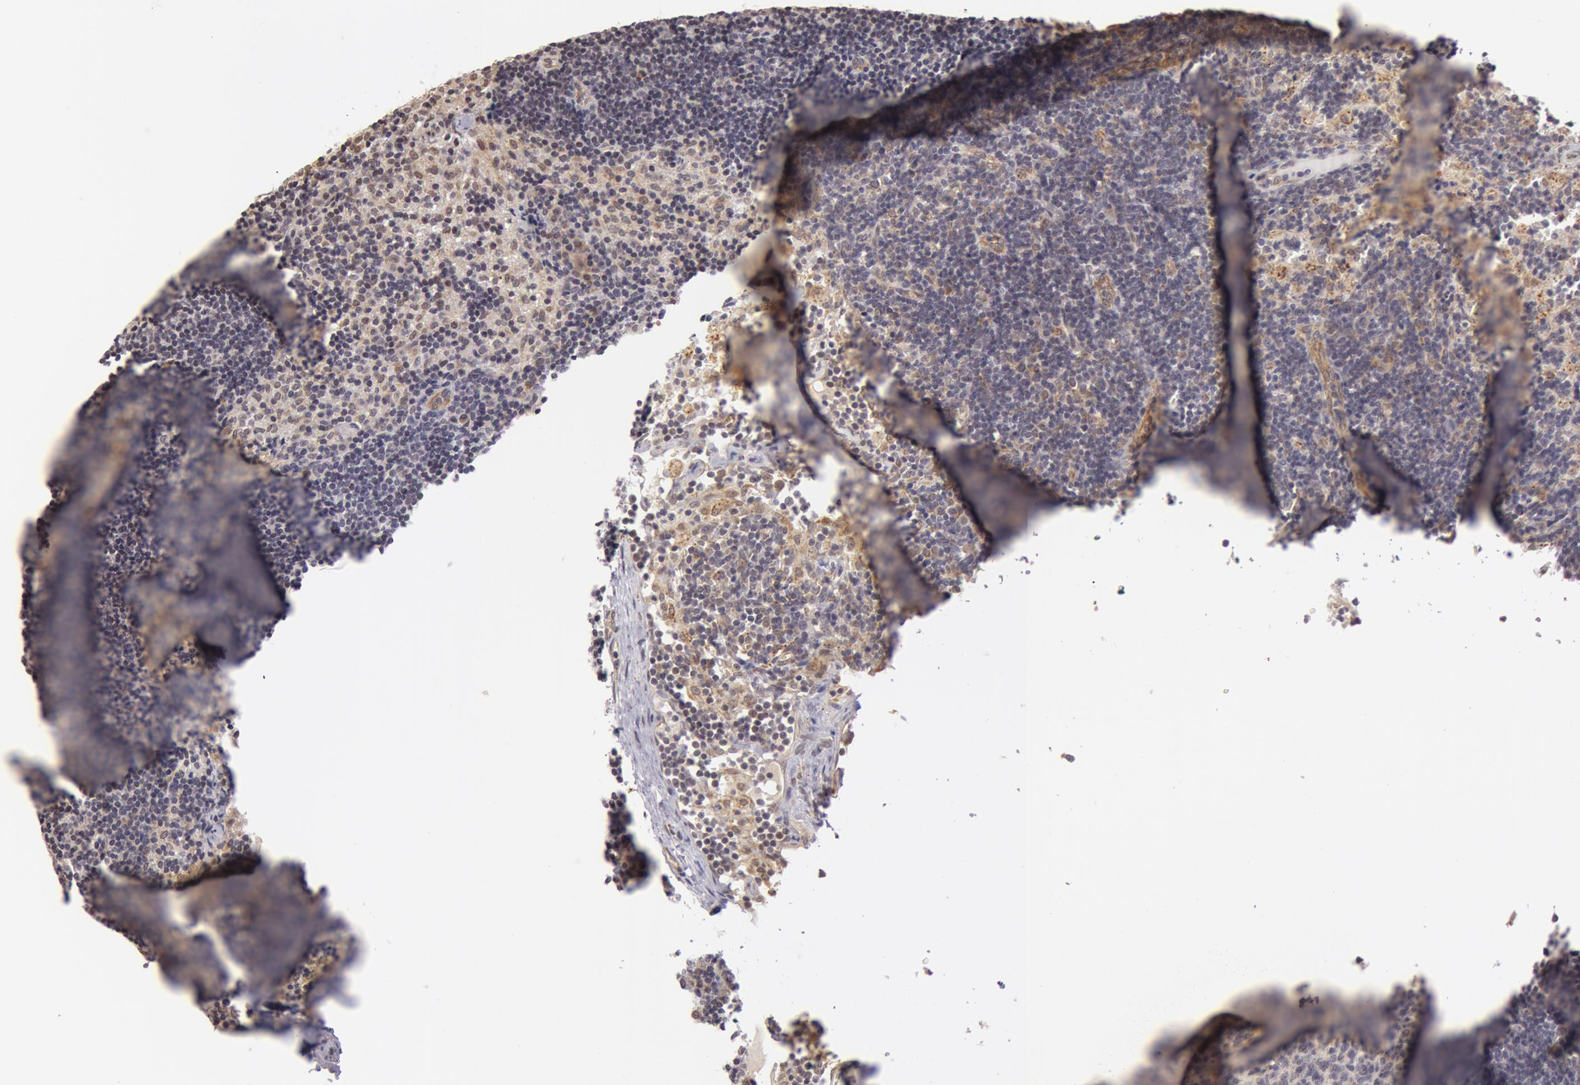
{"staining": {"intensity": "negative", "quantity": "none", "location": "none"}, "tissue": "lymph node", "cell_type": "Germinal center cells", "image_type": "normal", "snomed": [{"axis": "morphology", "description": "Normal tissue, NOS"}, {"axis": "morphology", "description": "Inflammation, NOS"}, {"axis": "topography", "description": "Lymph node"}, {"axis": "topography", "description": "Salivary gland"}], "caption": "IHC of unremarkable lymph node exhibits no positivity in germinal center cells.", "gene": "SYTL4", "patient": {"sex": "male", "age": 3}}